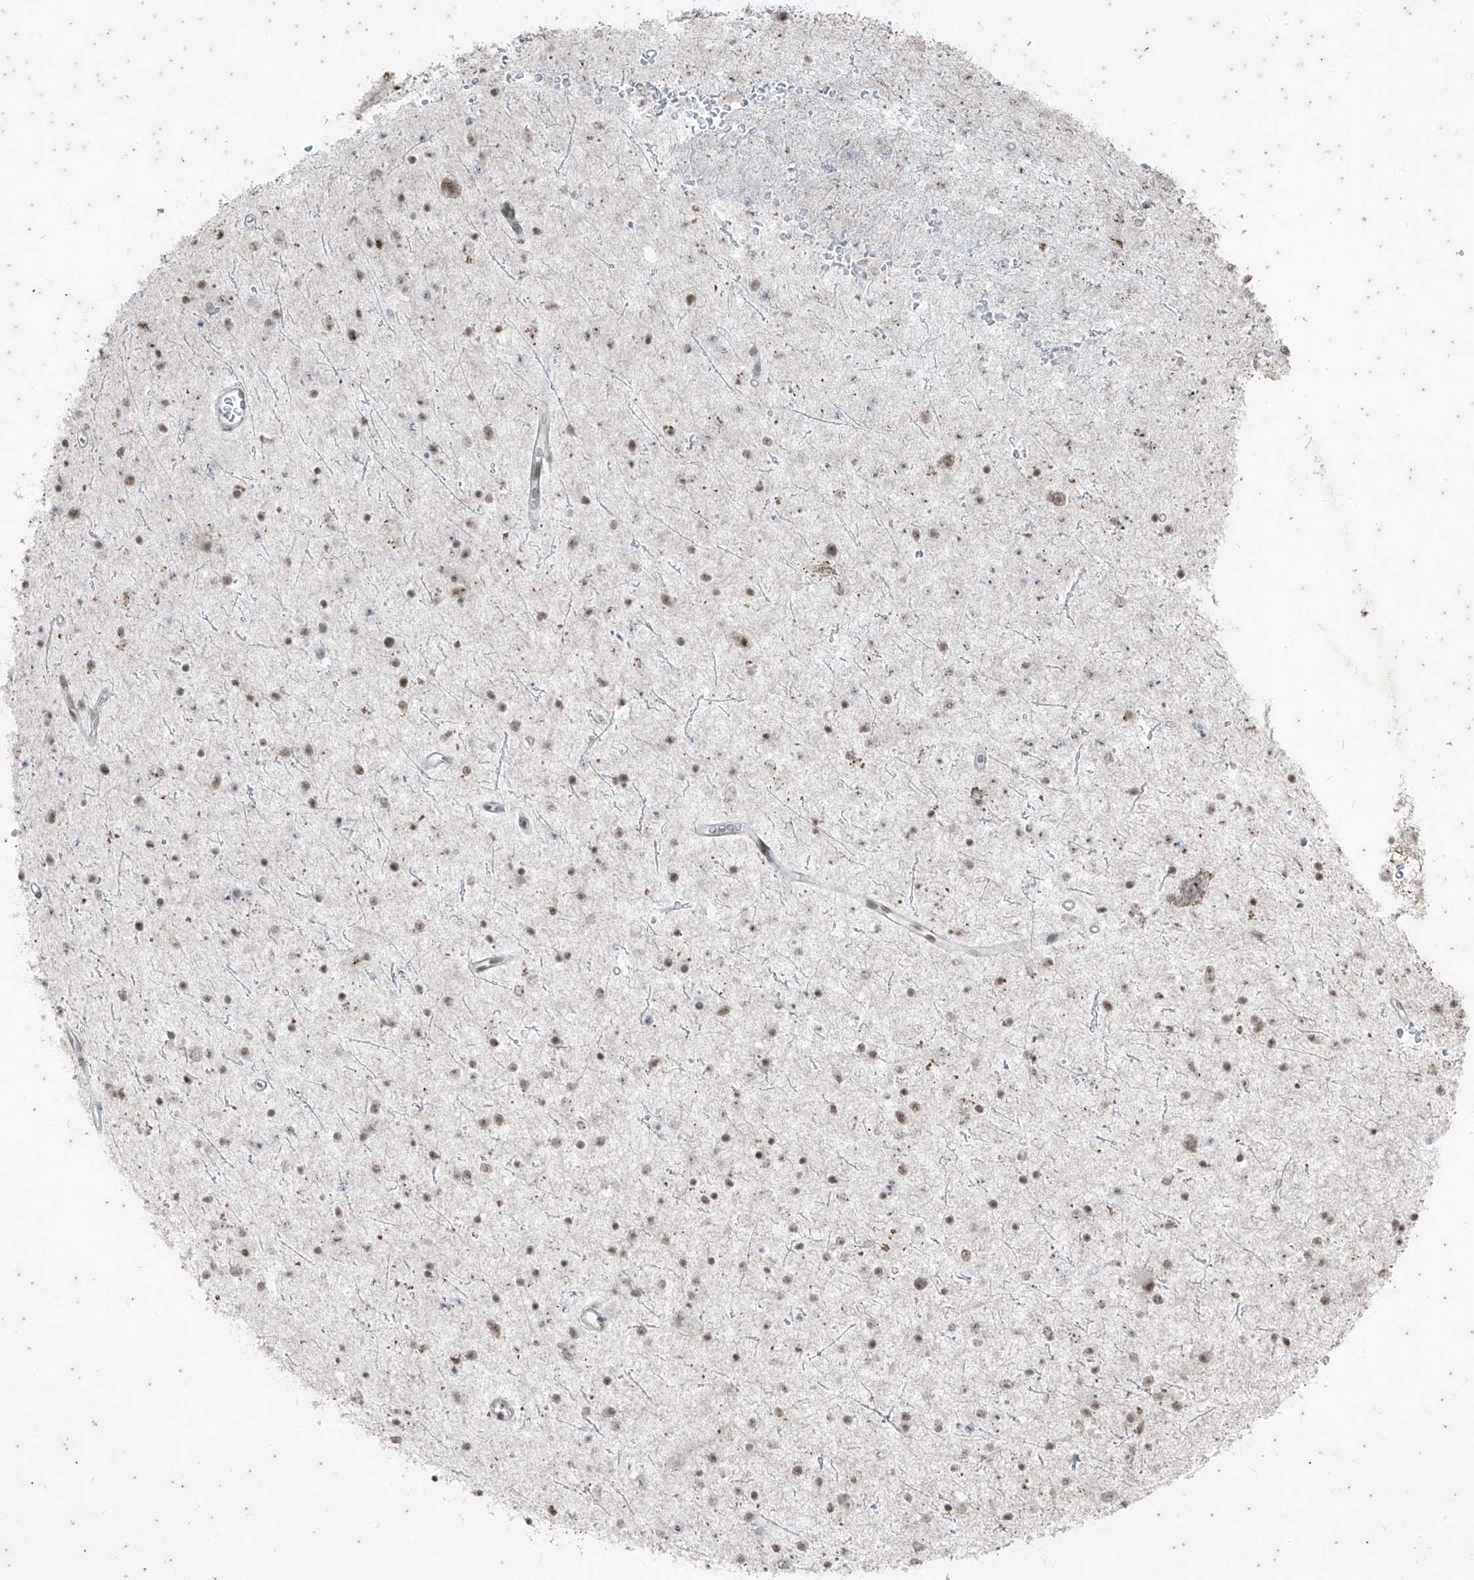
{"staining": {"intensity": "weak", "quantity": ">75%", "location": "nuclear"}, "tissue": "glioma", "cell_type": "Tumor cells", "image_type": "cancer", "snomed": [{"axis": "morphology", "description": "Glioma, malignant, Low grade"}, {"axis": "topography", "description": "Brain"}], "caption": "High-power microscopy captured an immunohistochemistry (IHC) histopathology image of malignant glioma (low-grade), revealing weak nuclear expression in approximately >75% of tumor cells.", "gene": "ZNF354B", "patient": {"sex": "female", "age": 37}}